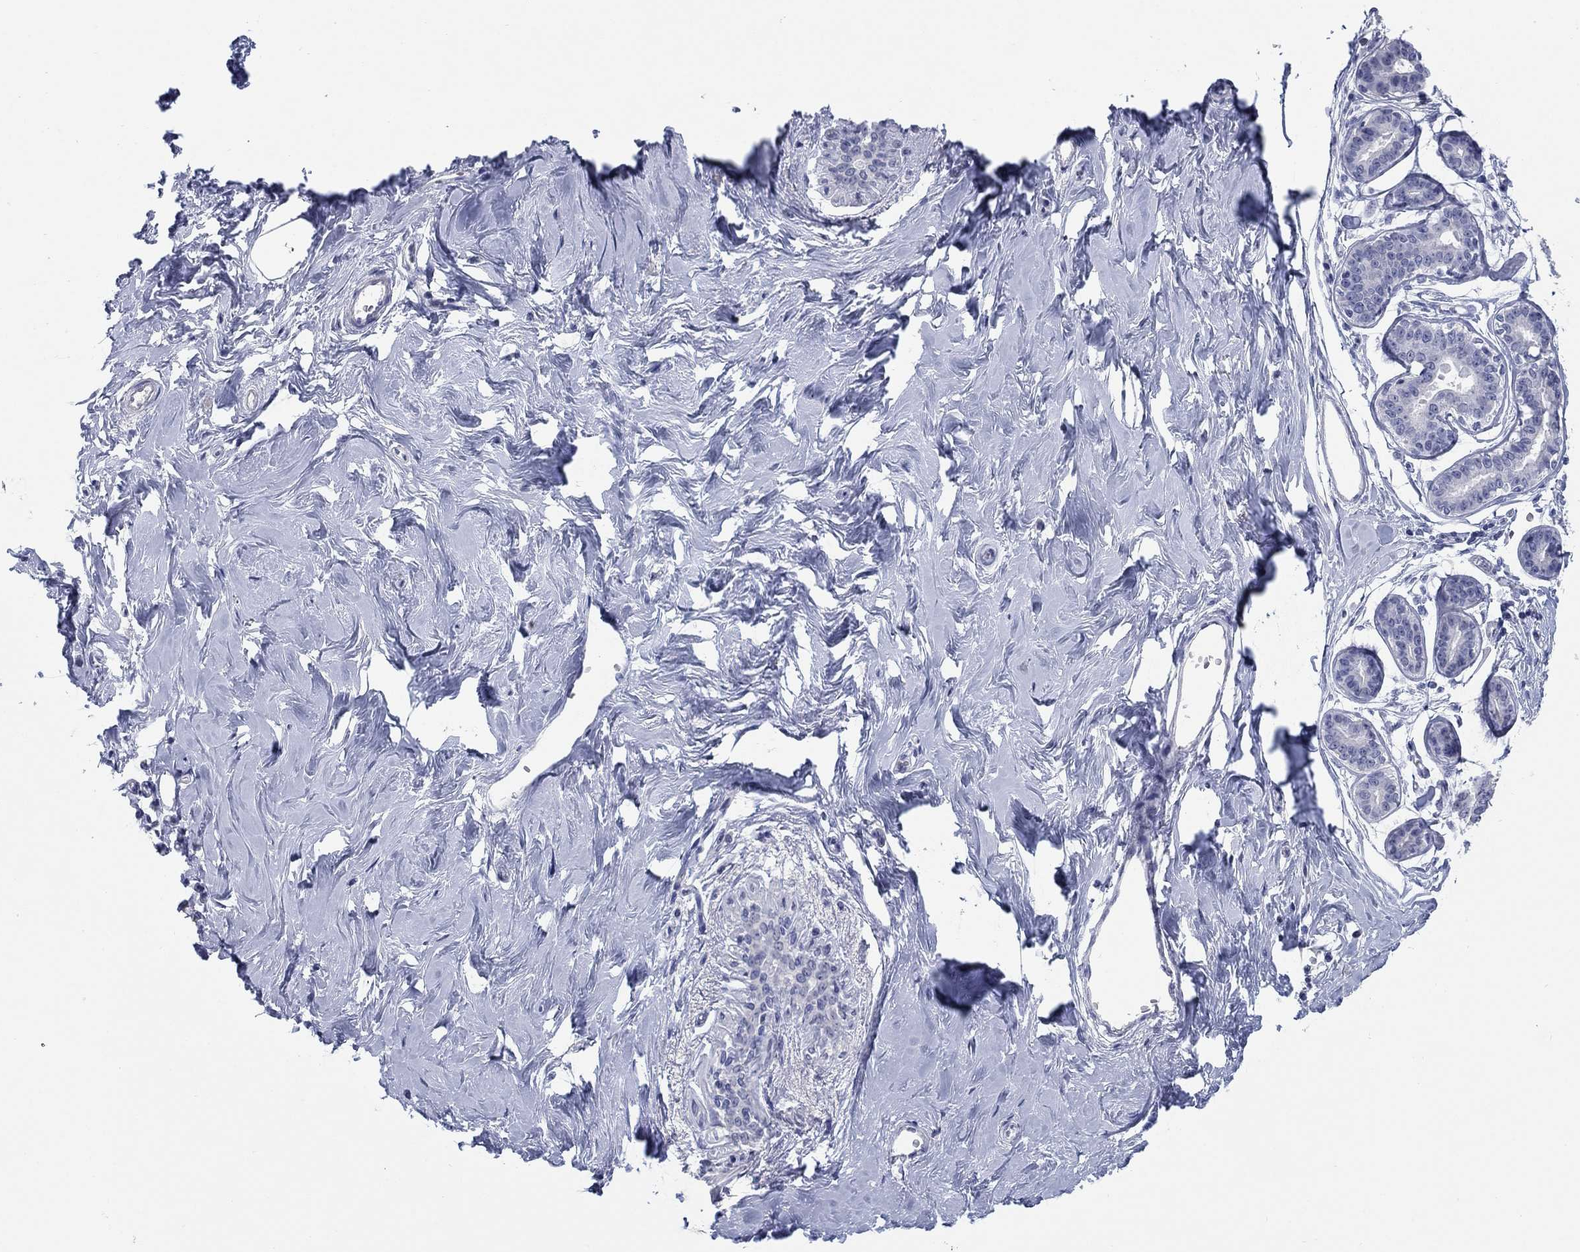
{"staining": {"intensity": "negative", "quantity": "none", "location": "none"}, "tissue": "breast", "cell_type": "Adipocytes", "image_type": "normal", "snomed": [{"axis": "morphology", "description": "Normal tissue, NOS"}, {"axis": "topography", "description": "Skin"}, {"axis": "topography", "description": "Breast"}], "caption": "The photomicrograph reveals no staining of adipocytes in unremarkable breast.", "gene": "ATP6V1G2", "patient": {"sex": "female", "age": 43}}